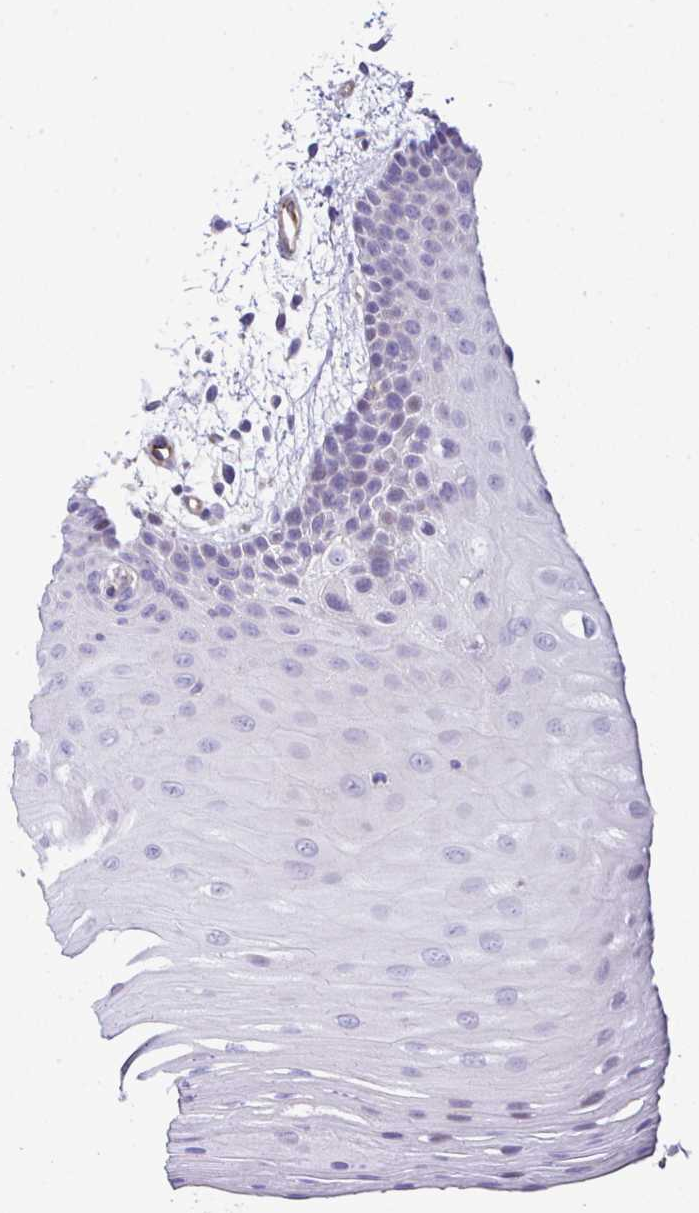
{"staining": {"intensity": "negative", "quantity": "none", "location": "none"}, "tissue": "oral mucosa", "cell_type": "Squamous epithelial cells", "image_type": "normal", "snomed": [{"axis": "morphology", "description": "Normal tissue, NOS"}, {"axis": "topography", "description": "Oral tissue"}], "caption": "High magnification brightfield microscopy of unremarkable oral mucosa stained with DAB (3,3'-diaminobenzidine) (brown) and counterstained with hematoxylin (blue): squamous epithelial cells show no significant staining. (DAB (3,3'-diaminobenzidine) immunohistochemistry with hematoxylin counter stain).", "gene": "FBXO34", "patient": {"sex": "female", "age": 81}}